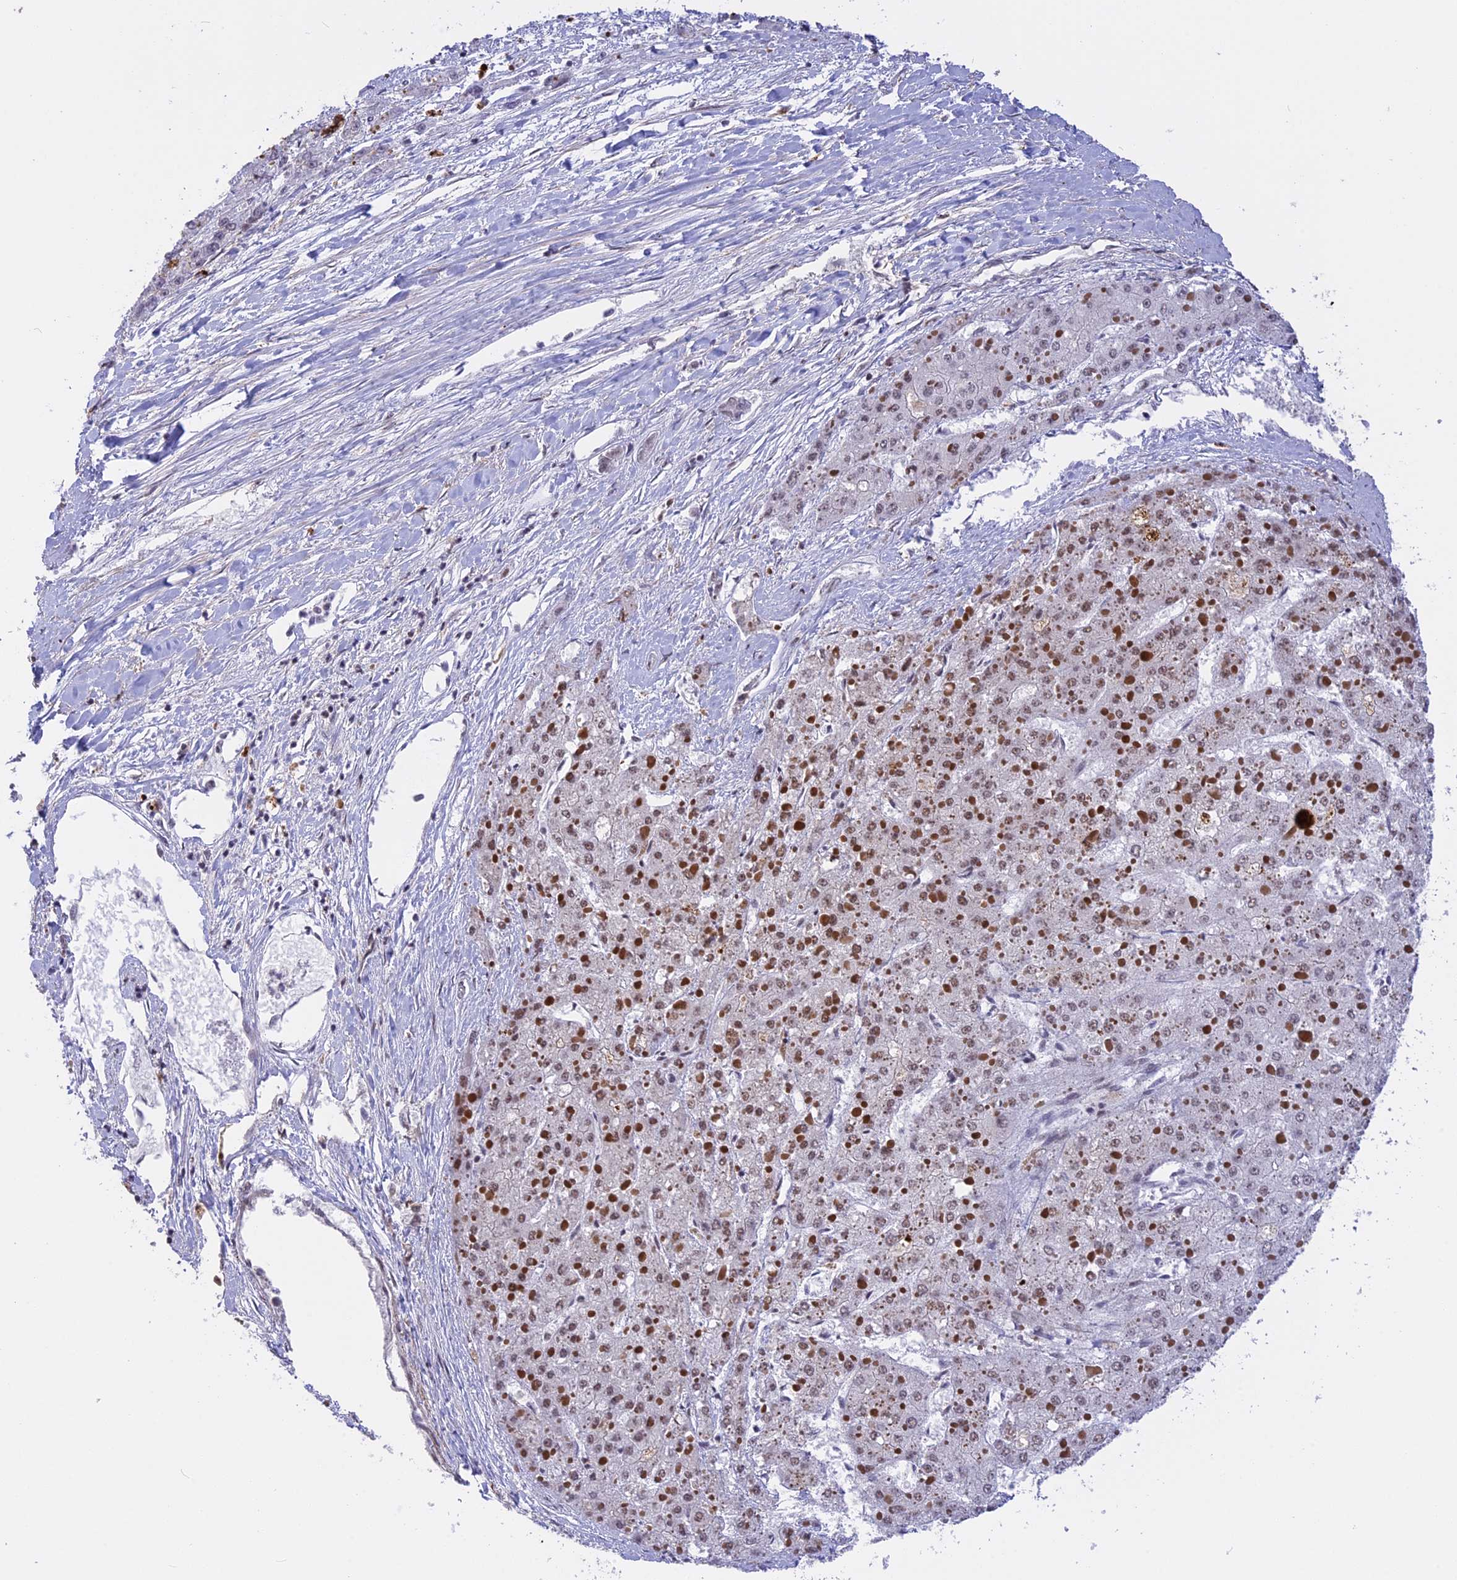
{"staining": {"intensity": "moderate", "quantity": "25%-75%", "location": "nuclear"}, "tissue": "liver cancer", "cell_type": "Tumor cells", "image_type": "cancer", "snomed": [{"axis": "morphology", "description": "Carcinoma, Hepatocellular, NOS"}, {"axis": "topography", "description": "Liver"}], "caption": "IHC histopathology image of liver hepatocellular carcinoma stained for a protein (brown), which shows medium levels of moderate nuclear expression in approximately 25%-75% of tumor cells.", "gene": "POLR2C", "patient": {"sex": "female", "age": 73}}